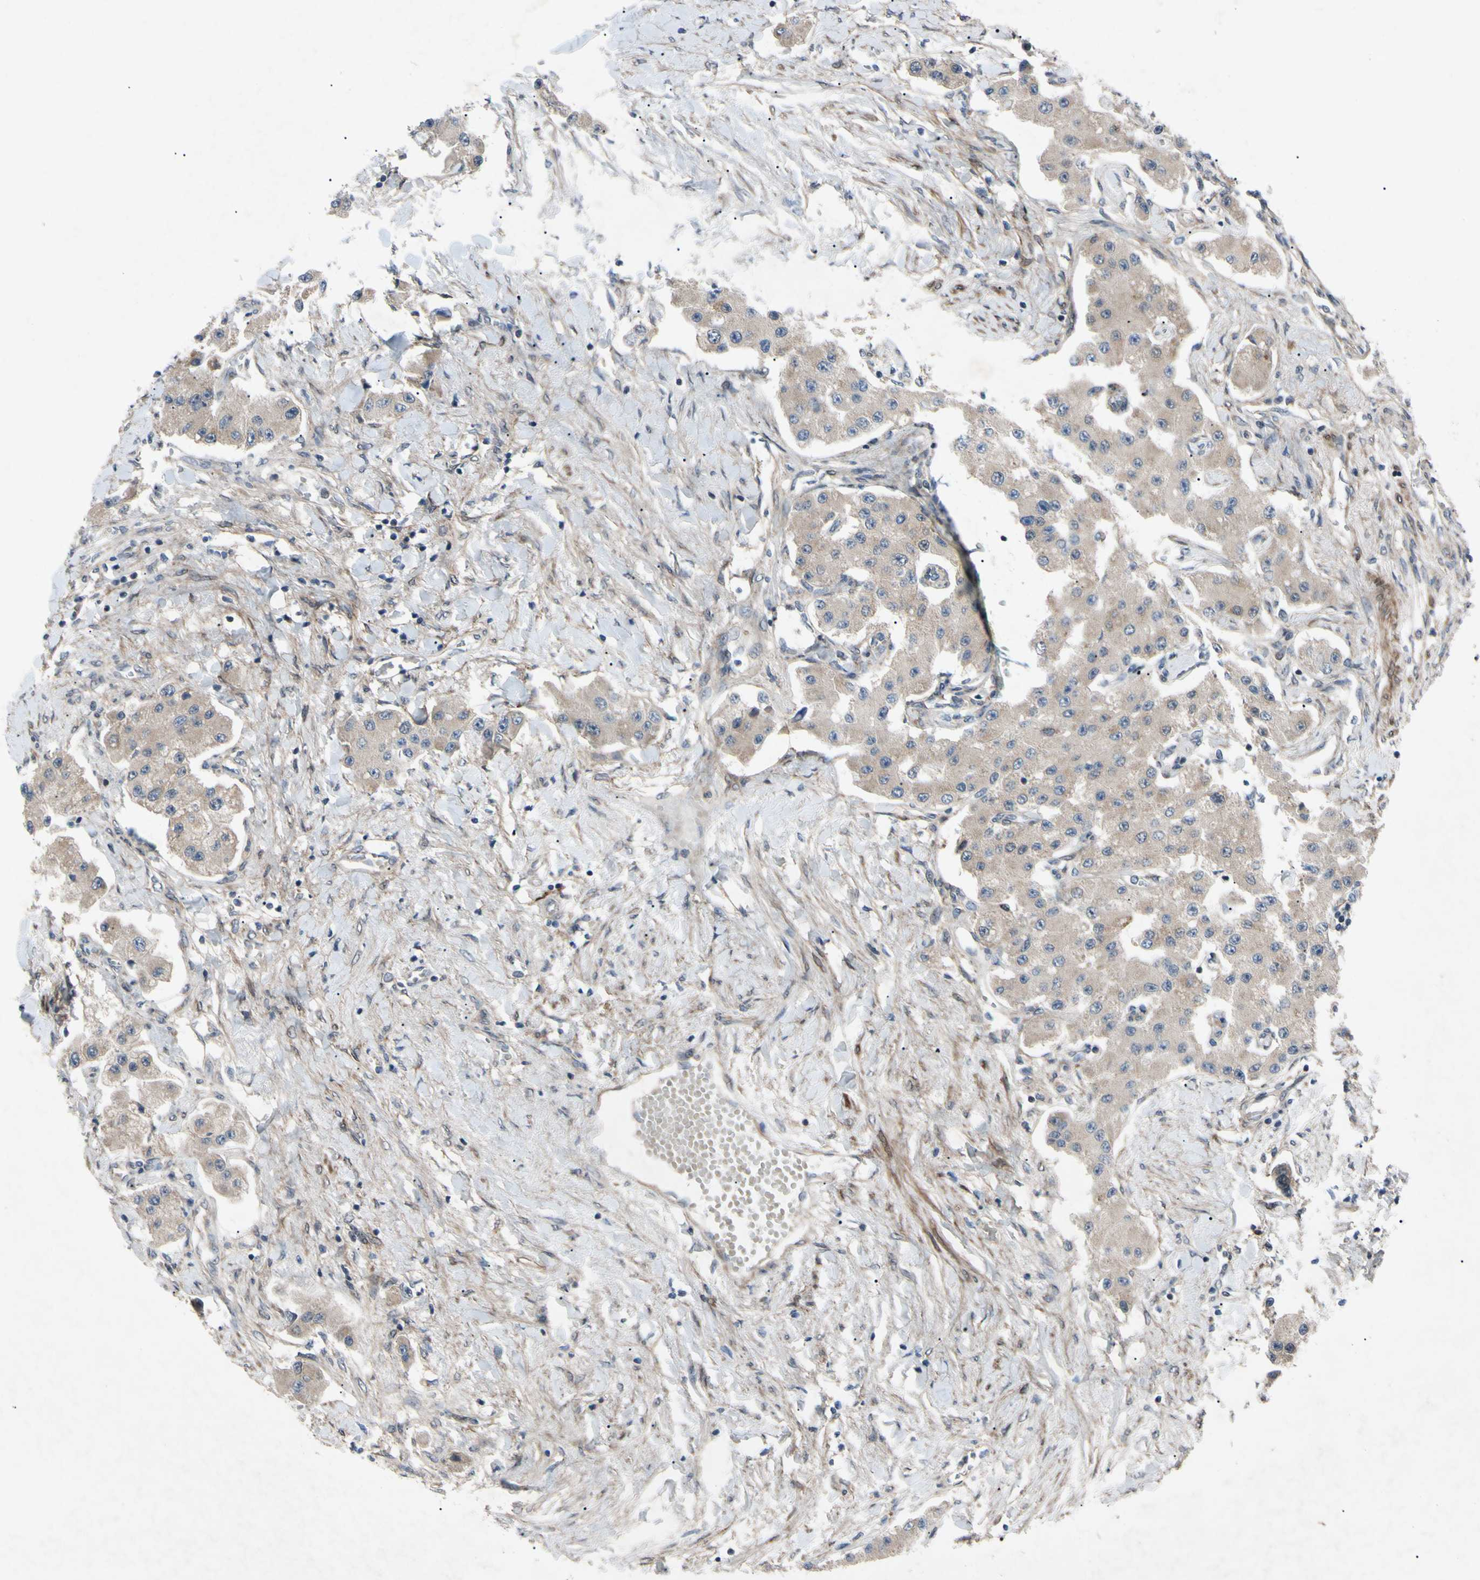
{"staining": {"intensity": "weak", "quantity": ">75%", "location": "cytoplasmic/membranous"}, "tissue": "carcinoid", "cell_type": "Tumor cells", "image_type": "cancer", "snomed": [{"axis": "morphology", "description": "Carcinoid, malignant, NOS"}, {"axis": "topography", "description": "Pancreas"}], "caption": "Immunohistochemistry histopathology image of neoplastic tissue: malignant carcinoid stained using immunohistochemistry demonstrates low levels of weak protein expression localized specifically in the cytoplasmic/membranous of tumor cells, appearing as a cytoplasmic/membranous brown color.", "gene": "SVIL", "patient": {"sex": "male", "age": 41}}